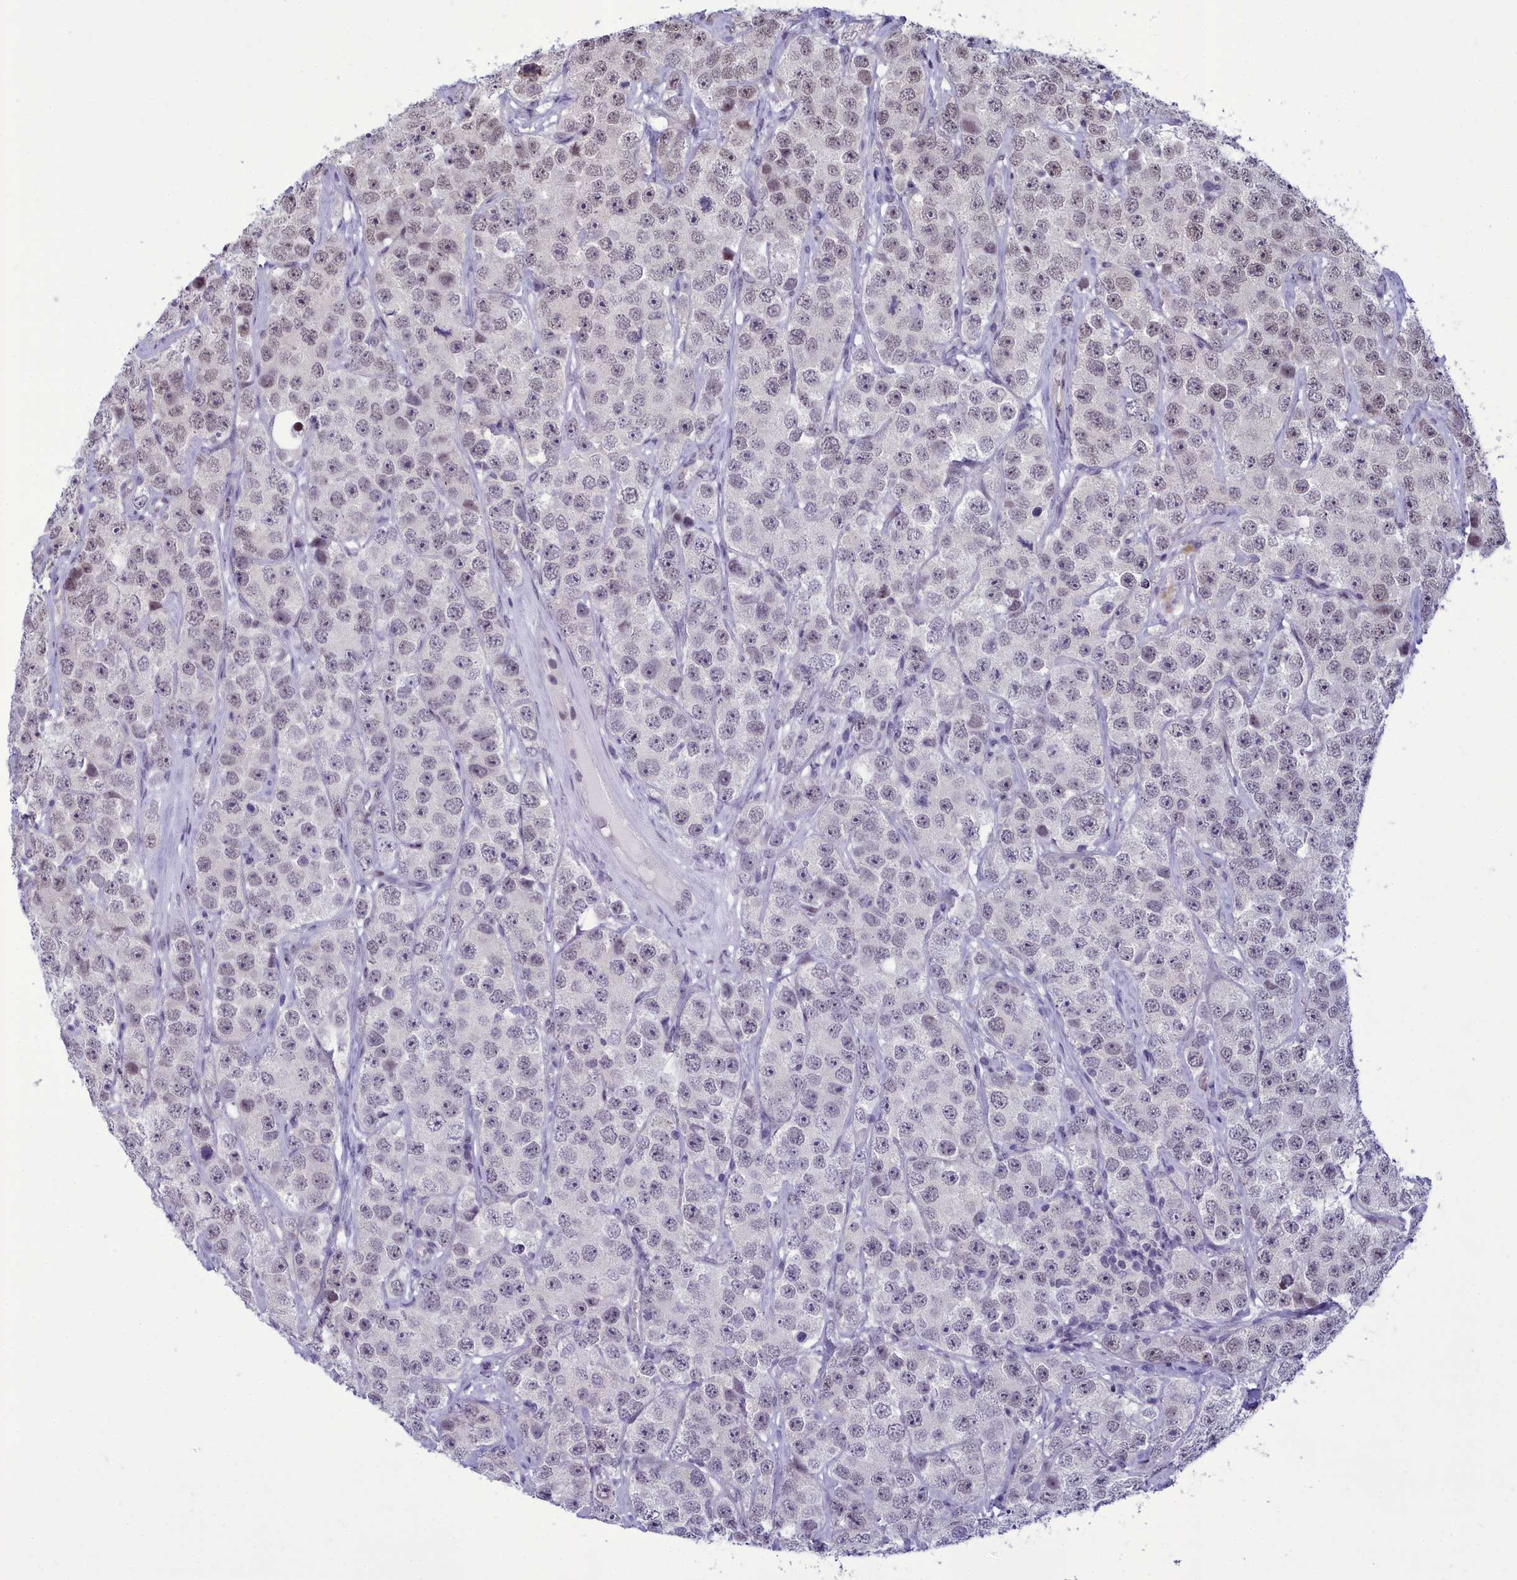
{"staining": {"intensity": "weak", "quantity": "<25%", "location": "nuclear"}, "tissue": "testis cancer", "cell_type": "Tumor cells", "image_type": "cancer", "snomed": [{"axis": "morphology", "description": "Seminoma, NOS"}, {"axis": "topography", "description": "Testis"}], "caption": "DAB immunohistochemical staining of human testis seminoma shows no significant positivity in tumor cells.", "gene": "CEACAM19", "patient": {"sex": "male", "age": 28}}